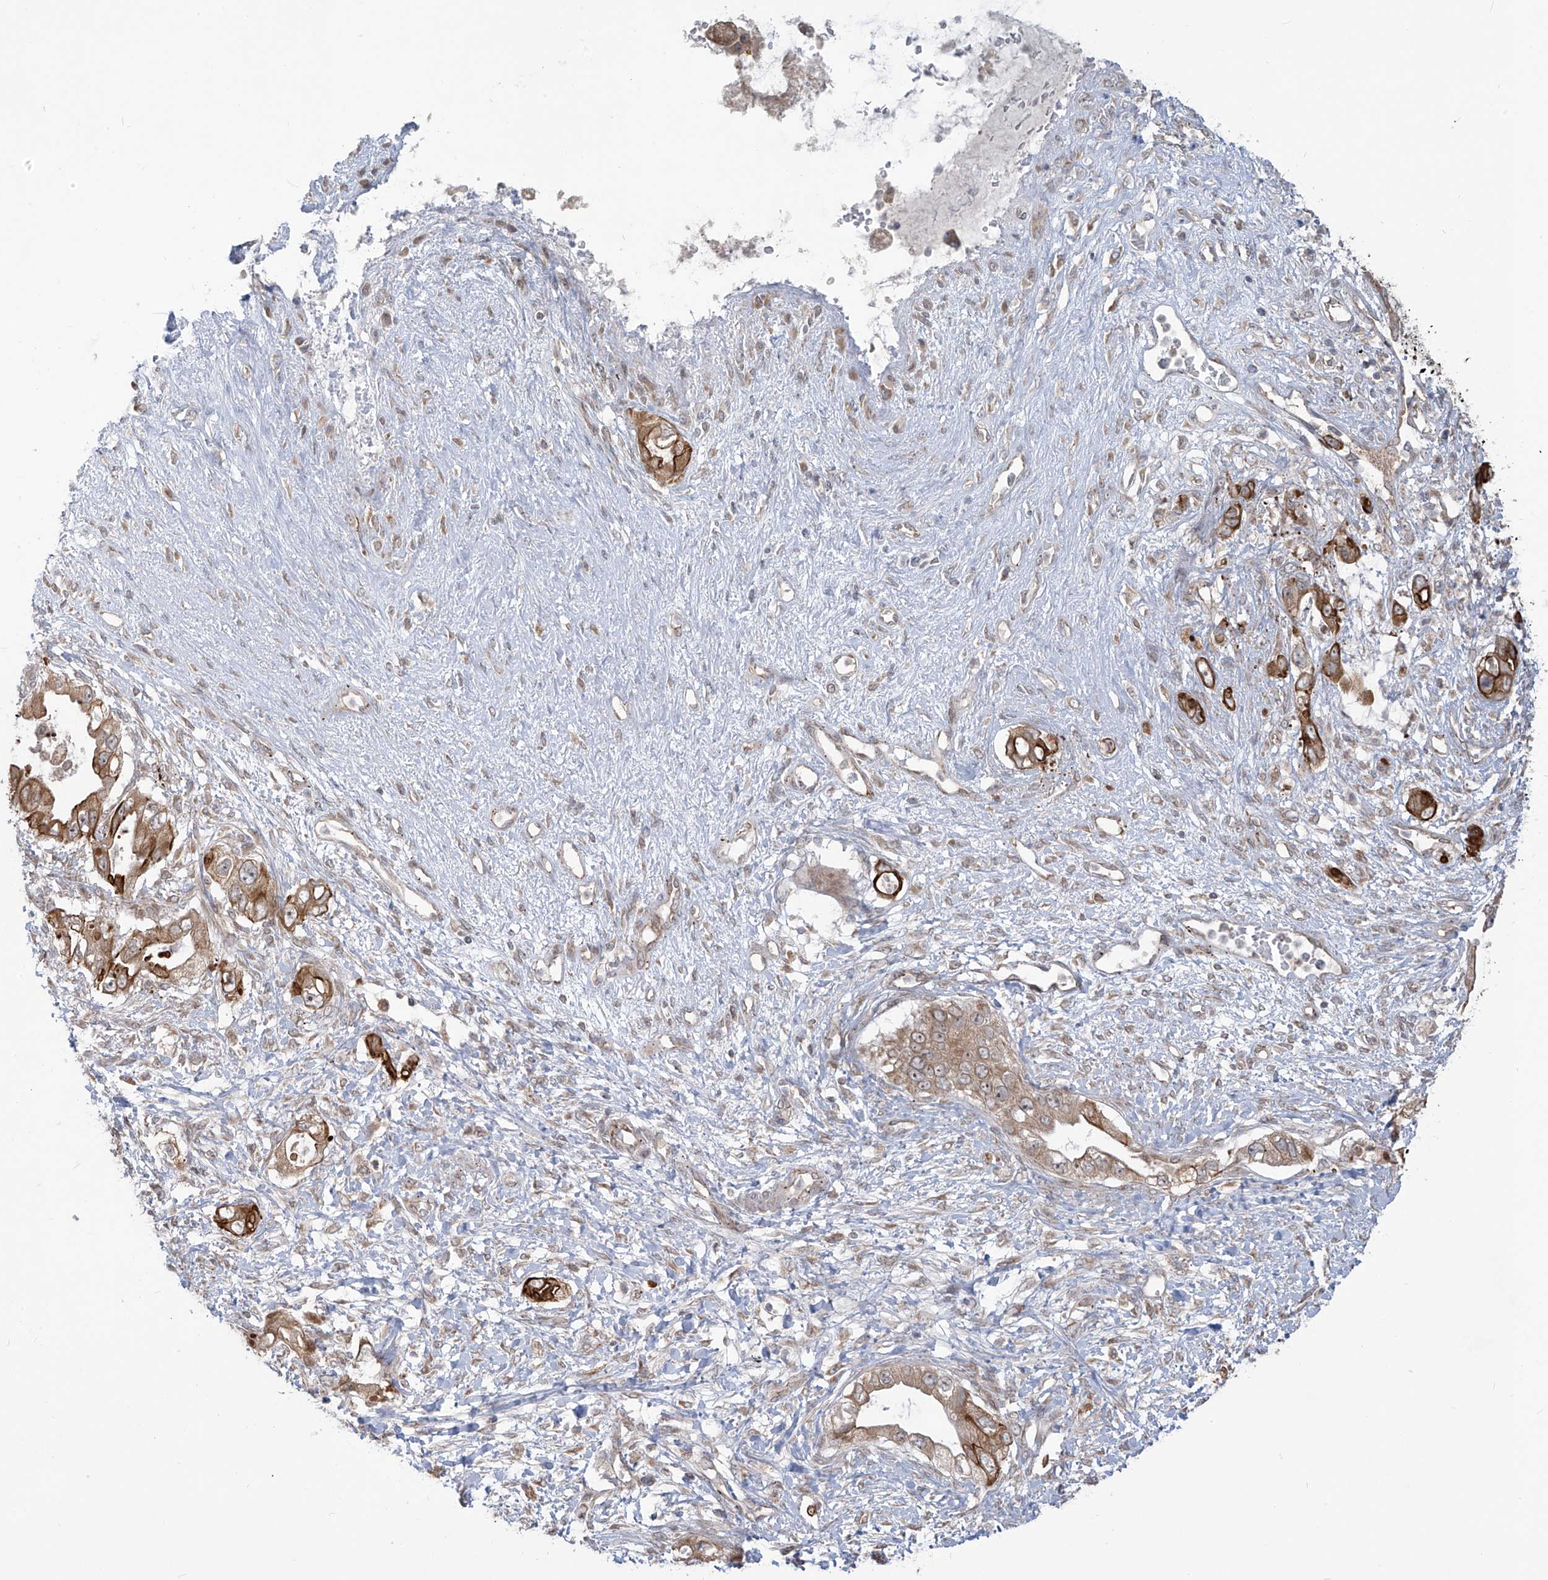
{"staining": {"intensity": "moderate", "quantity": ">75%", "location": "cytoplasmic/membranous"}, "tissue": "pancreatic cancer", "cell_type": "Tumor cells", "image_type": "cancer", "snomed": [{"axis": "morphology", "description": "Inflammation, NOS"}, {"axis": "morphology", "description": "Adenocarcinoma, NOS"}, {"axis": "topography", "description": "Pancreas"}], "caption": "The immunohistochemical stain shows moderate cytoplasmic/membranous expression in tumor cells of pancreatic cancer (adenocarcinoma) tissue.", "gene": "TRIM67", "patient": {"sex": "female", "age": 56}}